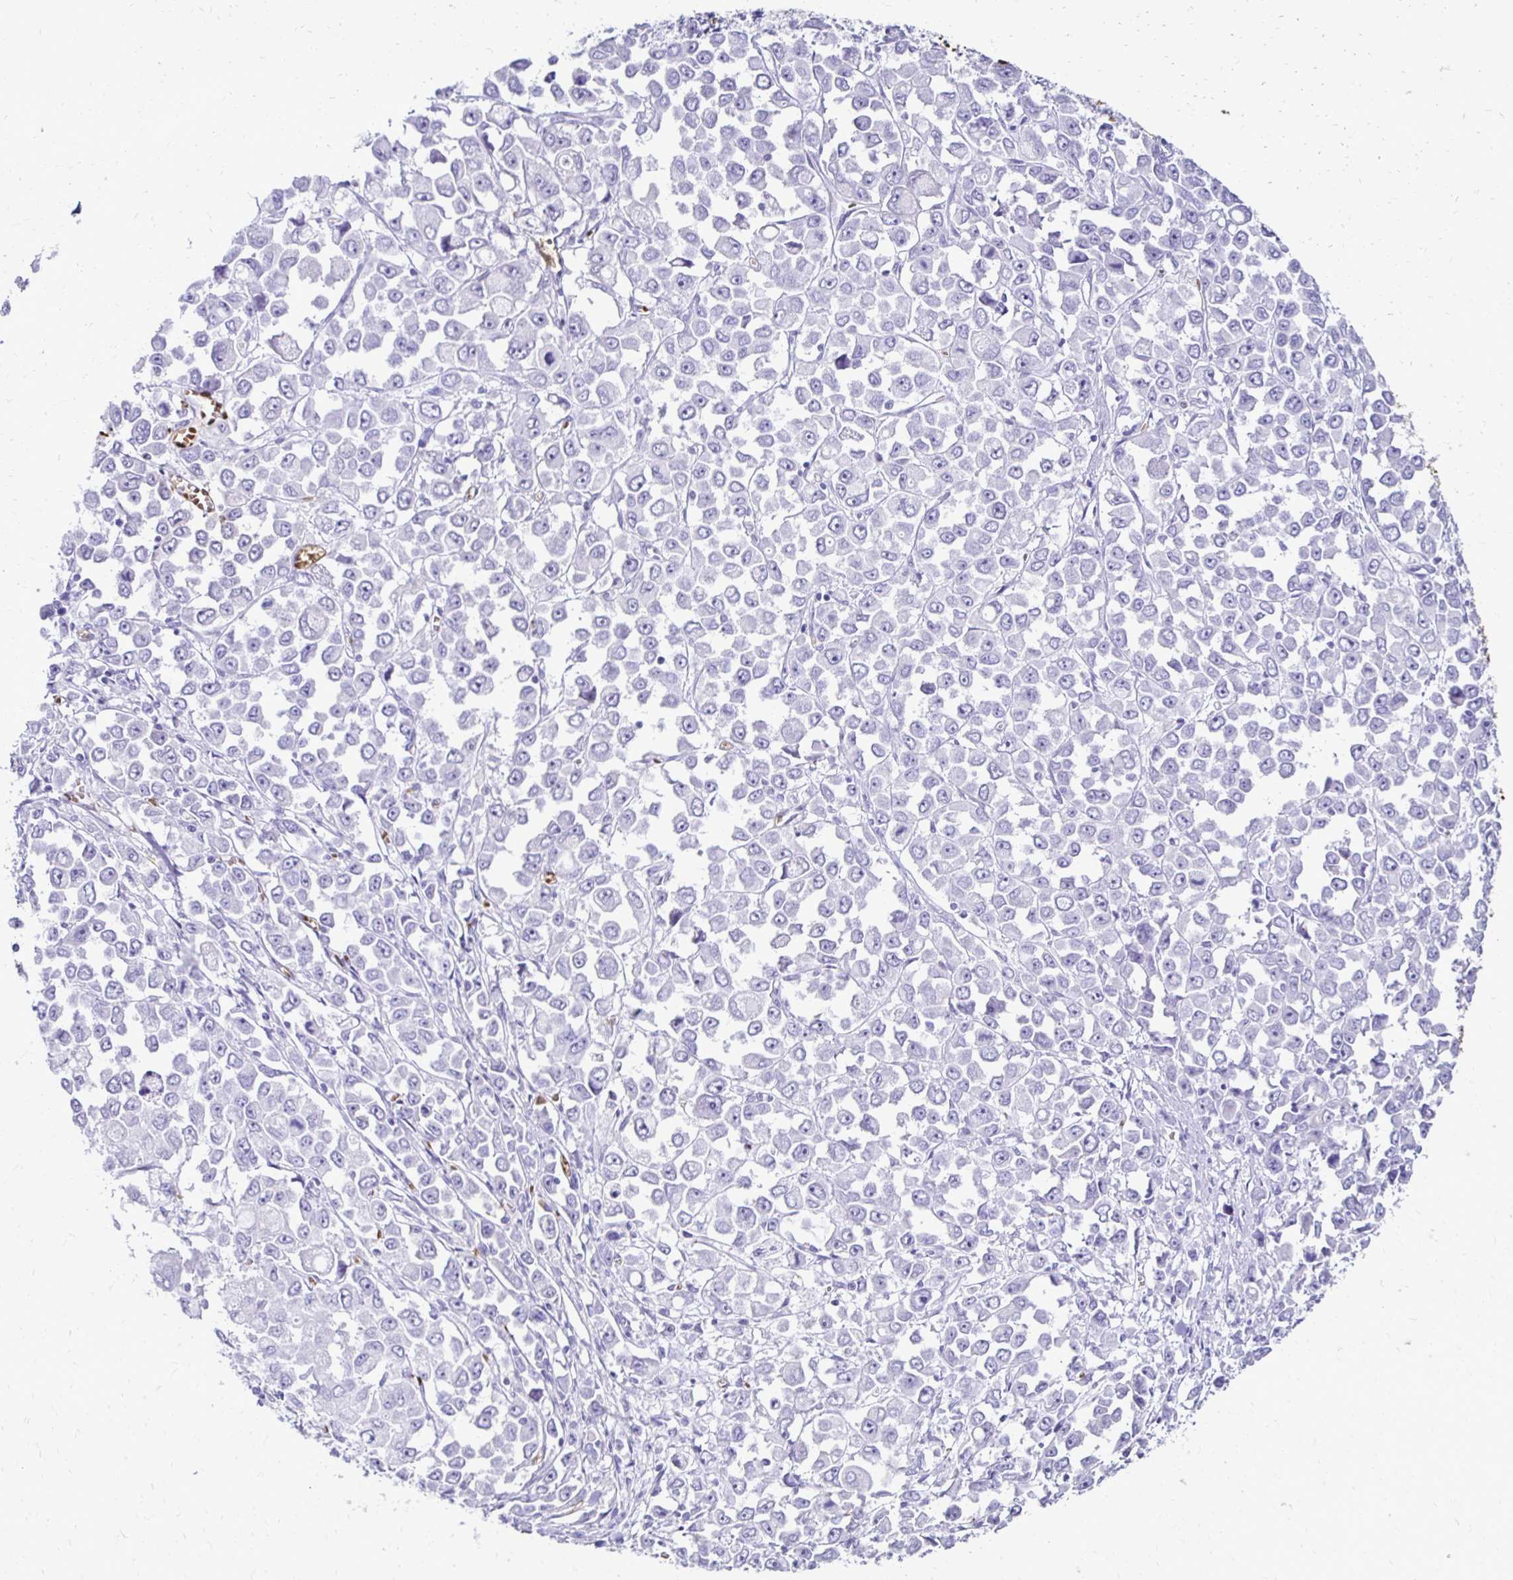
{"staining": {"intensity": "negative", "quantity": "none", "location": "none"}, "tissue": "stomach cancer", "cell_type": "Tumor cells", "image_type": "cancer", "snomed": [{"axis": "morphology", "description": "Adenocarcinoma, NOS"}, {"axis": "topography", "description": "Stomach, upper"}], "caption": "Tumor cells show no significant positivity in stomach adenocarcinoma. (DAB (3,3'-diaminobenzidine) immunohistochemistry, high magnification).", "gene": "RHBDL3", "patient": {"sex": "male", "age": 70}}